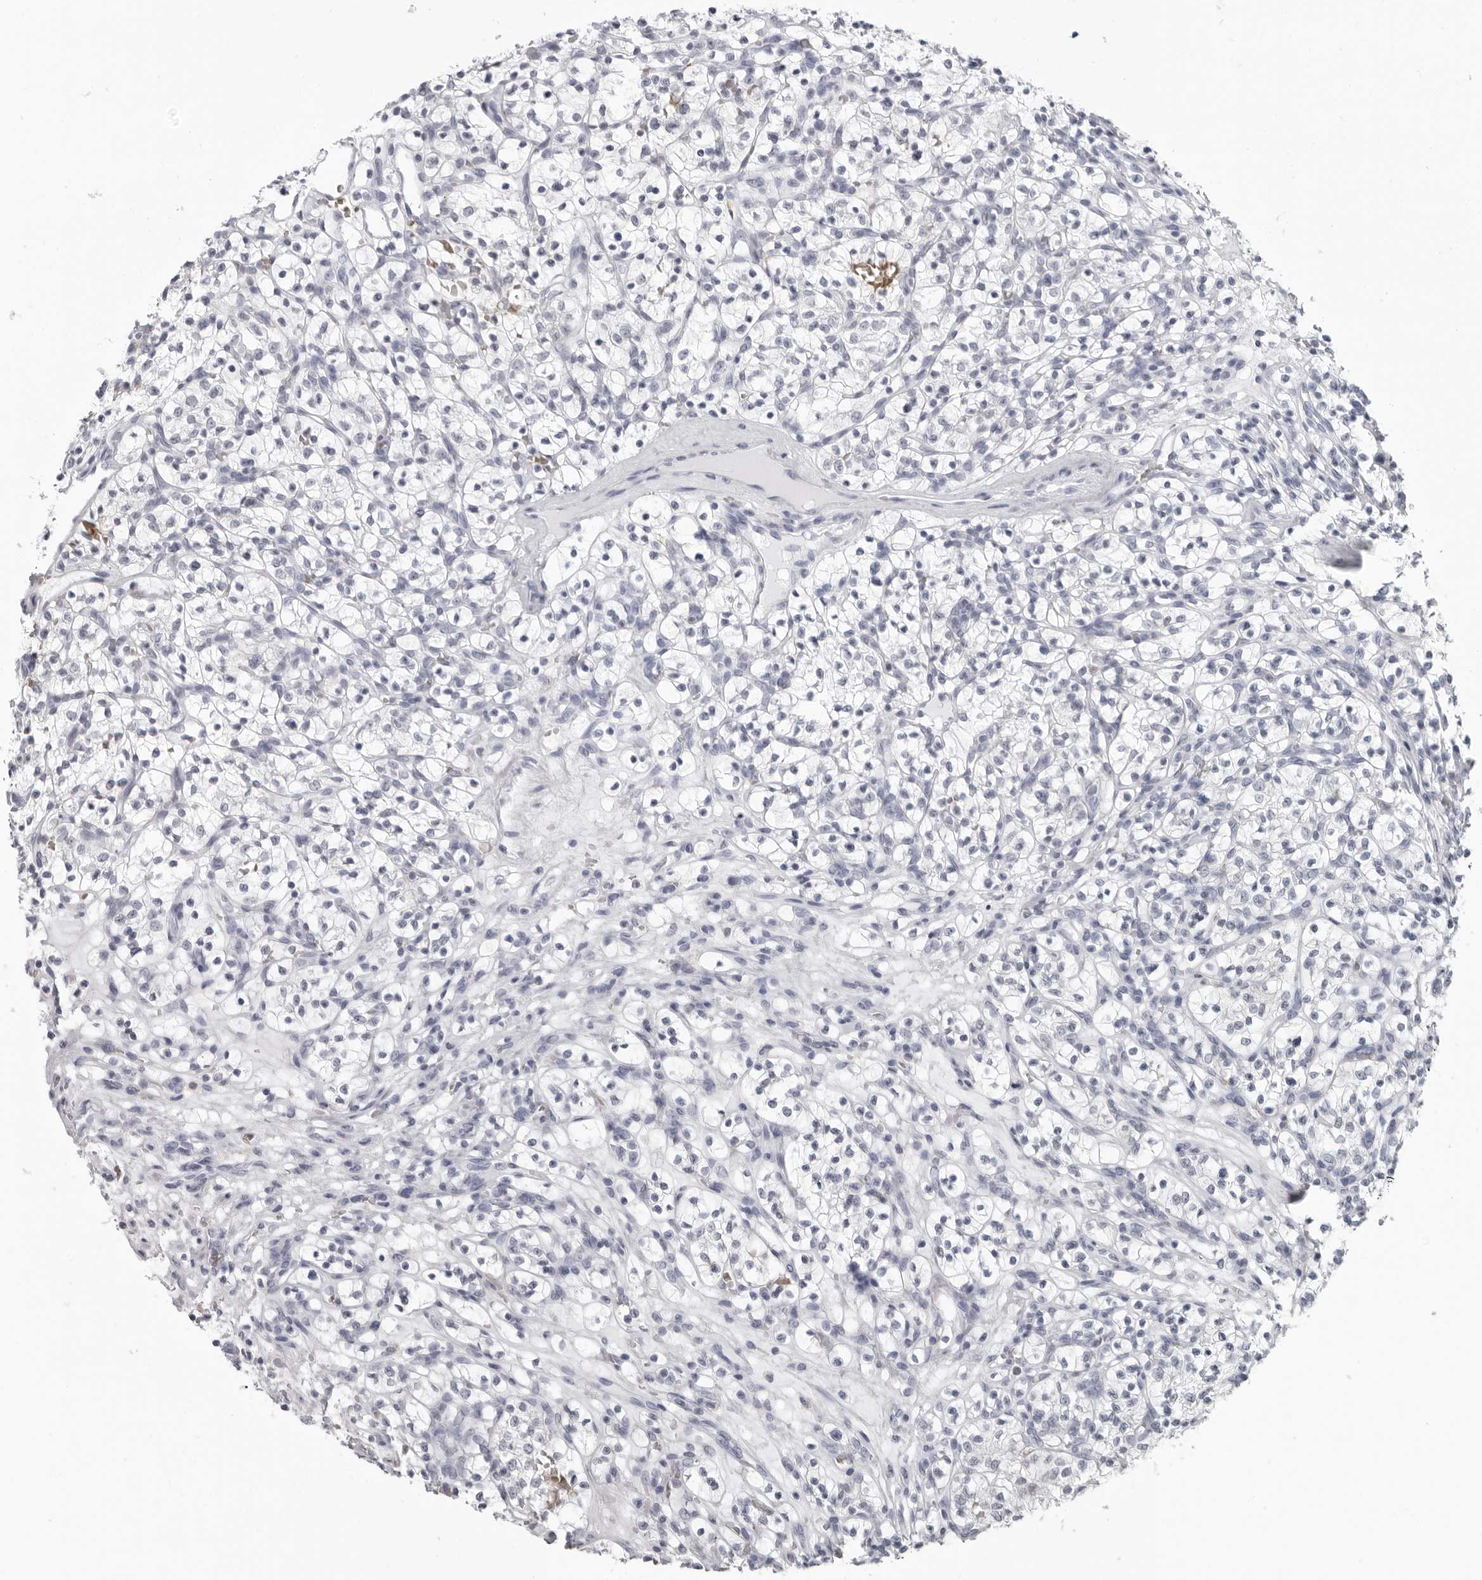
{"staining": {"intensity": "negative", "quantity": "none", "location": "none"}, "tissue": "renal cancer", "cell_type": "Tumor cells", "image_type": "cancer", "snomed": [{"axis": "morphology", "description": "Adenocarcinoma, NOS"}, {"axis": "topography", "description": "Kidney"}], "caption": "Protein analysis of renal cancer (adenocarcinoma) displays no significant expression in tumor cells. (IHC, brightfield microscopy, high magnification).", "gene": "EPB41", "patient": {"sex": "female", "age": 57}}